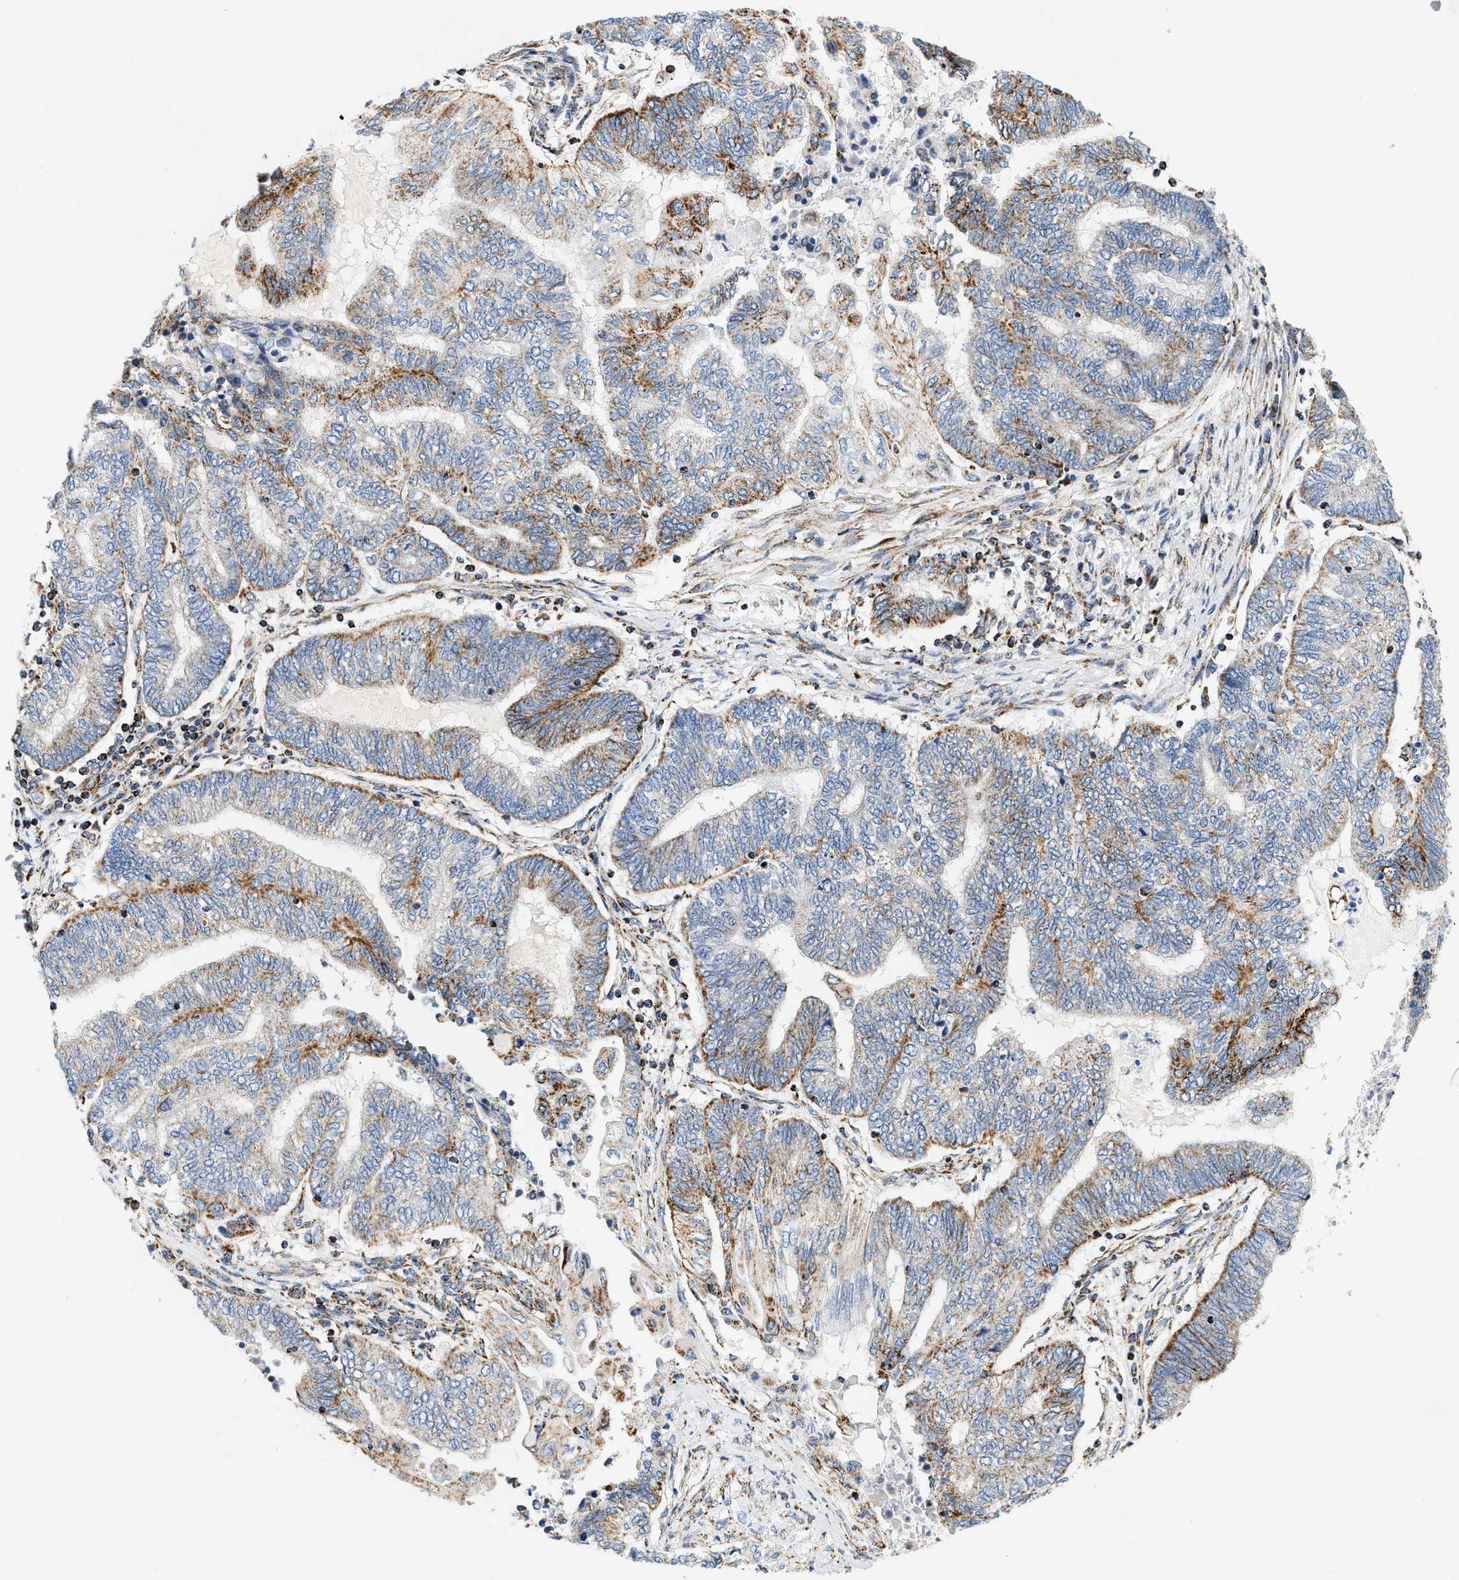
{"staining": {"intensity": "moderate", "quantity": "25%-75%", "location": "cytoplasmic/membranous"}, "tissue": "endometrial cancer", "cell_type": "Tumor cells", "image_type": "cancer", "snomed": [{"axis": "morphology", "description": "Adenocarcinoma, NOS"}, {"axis": "topography", "description": "Uterus"}, {"axis": "topography", "description": "Endometrium"}], "caption": "Tumor cells display medium levels of moderate cytoplasmic/membranous expression in approximately 25%-75% of cells in human endometrial cancer (adenocarcinoma).", "gene": "PDE1A", "patient": {"sex": "female", "age": 70}}